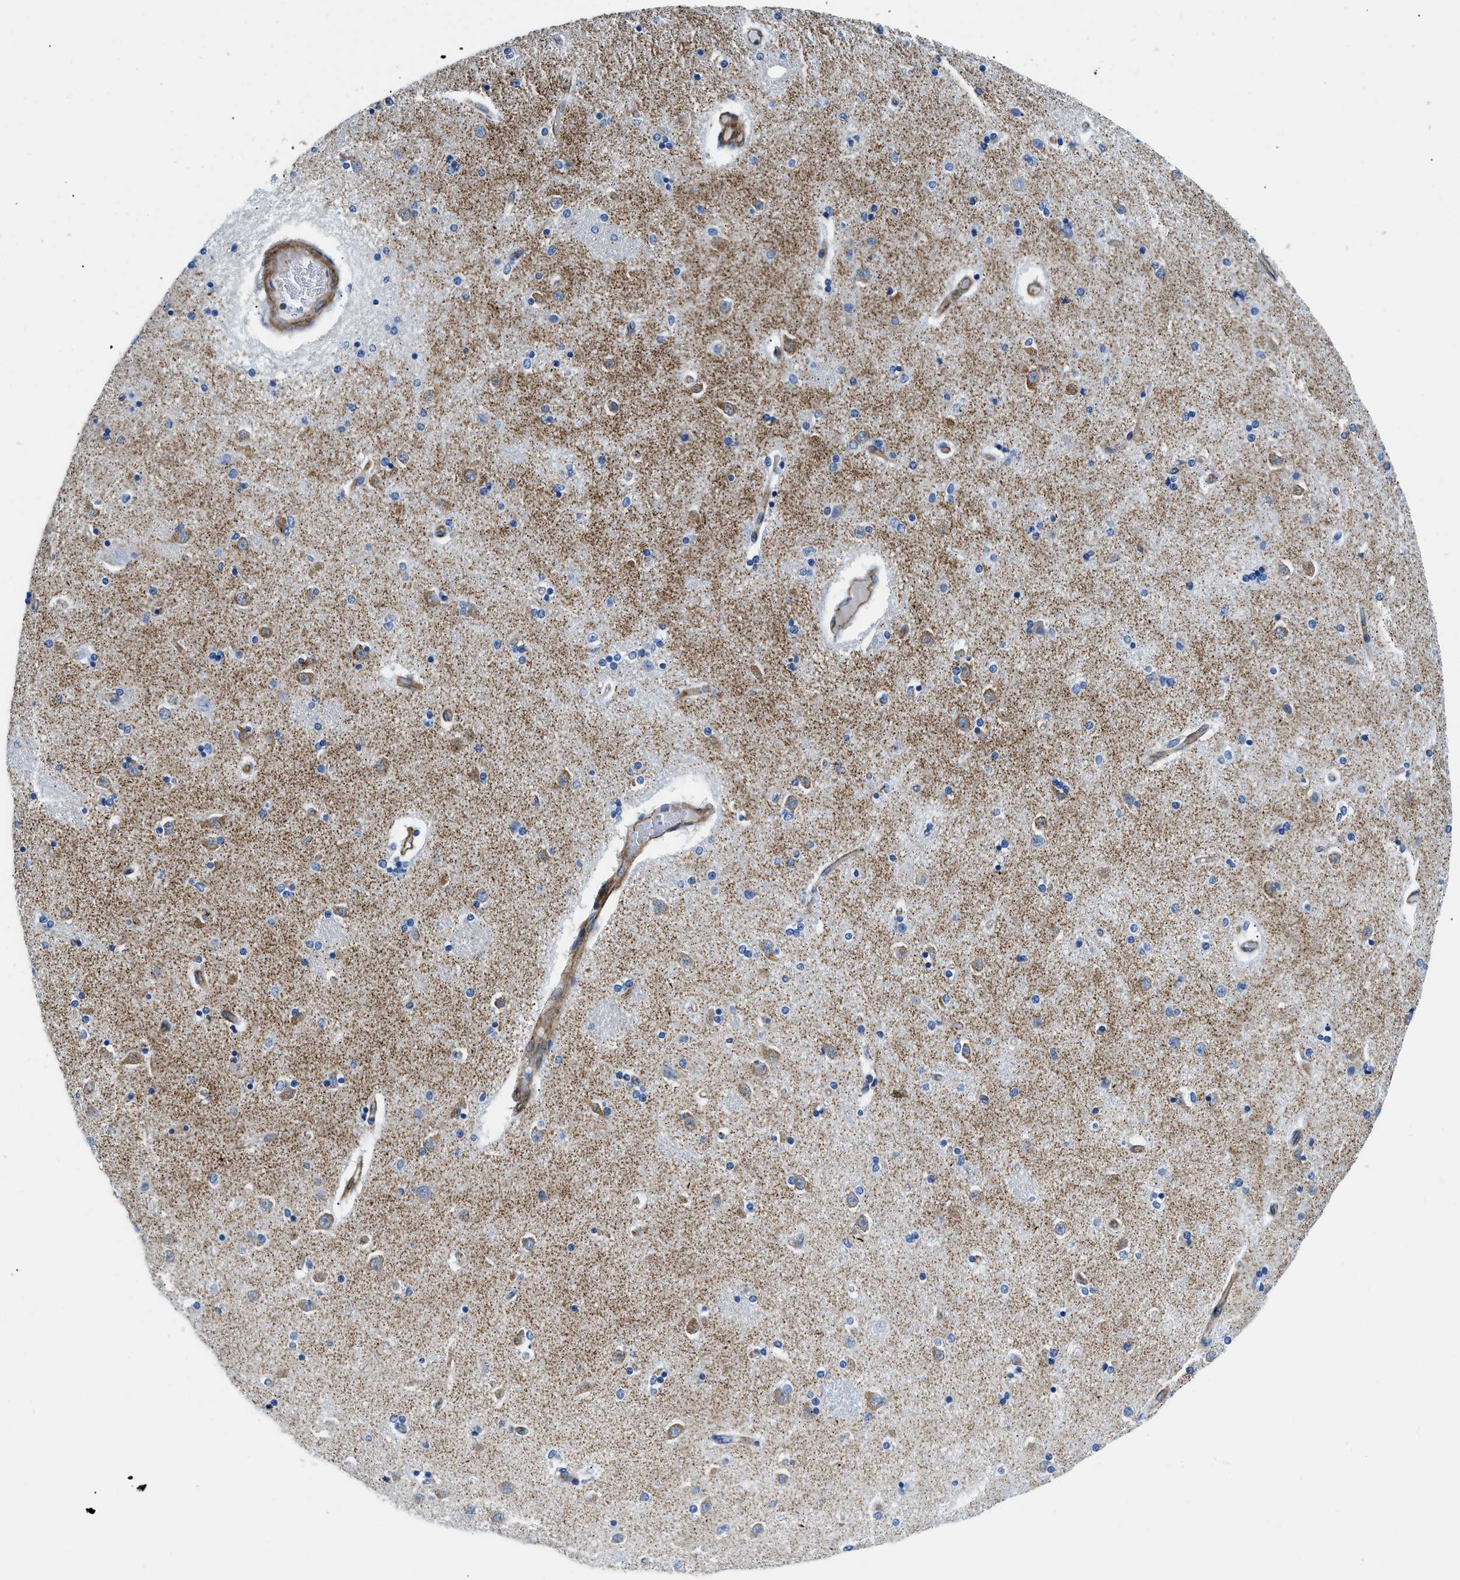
{"staining": {"intensity": "weak", "quantity": "25%-75%", "location": "cytoplasmic/membranous"}, "tissue": "caudate", "cell_type": "Glial cells", "image_type": "normal", "snomed": [{"axis": "morphology", "description": "Normal tissue, NOS"}, {"axis": "topography", "description": "Lateral ventricle wall"}], "caption": "Protein staining demonstrates weak cytoplasmic/membranous expression in approximately 25%-75% of glial cells in unremarkable caudate.", "gene": "CUTA", "patient": {"sex": "female", "age": 54}}